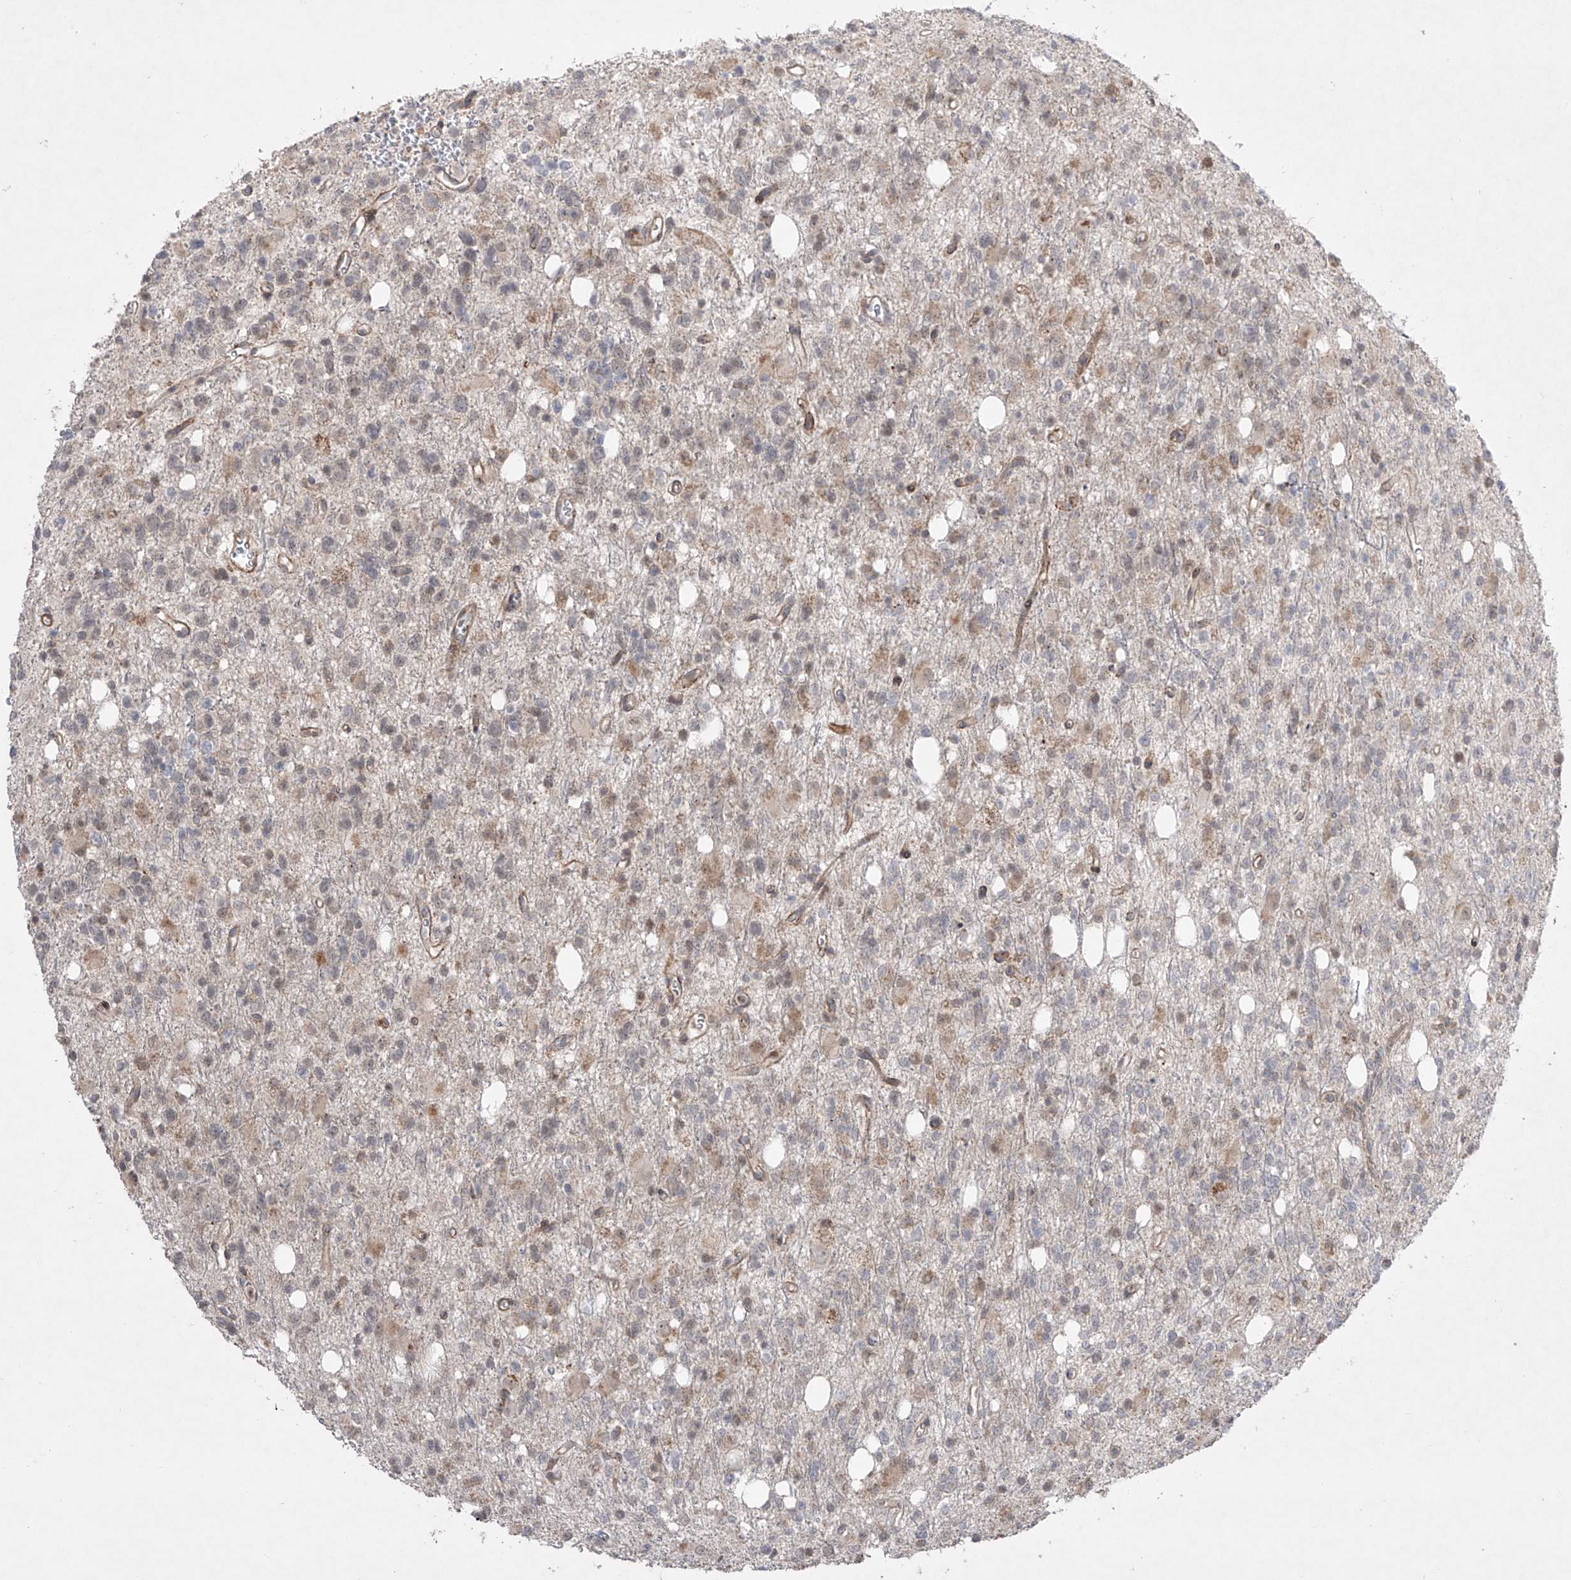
{"staining": {"intensity": "negative", "quantity": "none", "location": "none"}, "tissue": "glioma", "cell_type": "Tumor cells", "image_type": "cancer", "snomed": [{"axis": "morphology", "description": "Glioma, malignant, High grade"}, {"axis": "topography", "description": "Brain"}], "caption": "Immunohistochemistry (IHC) of human glioma demonstrates no positivity in tumor cells. (Immunohistochemistry, brightfield microscopy, high magnification).", "gene": "KDM1B", "patient": {"sex": "female", "age": 62}}